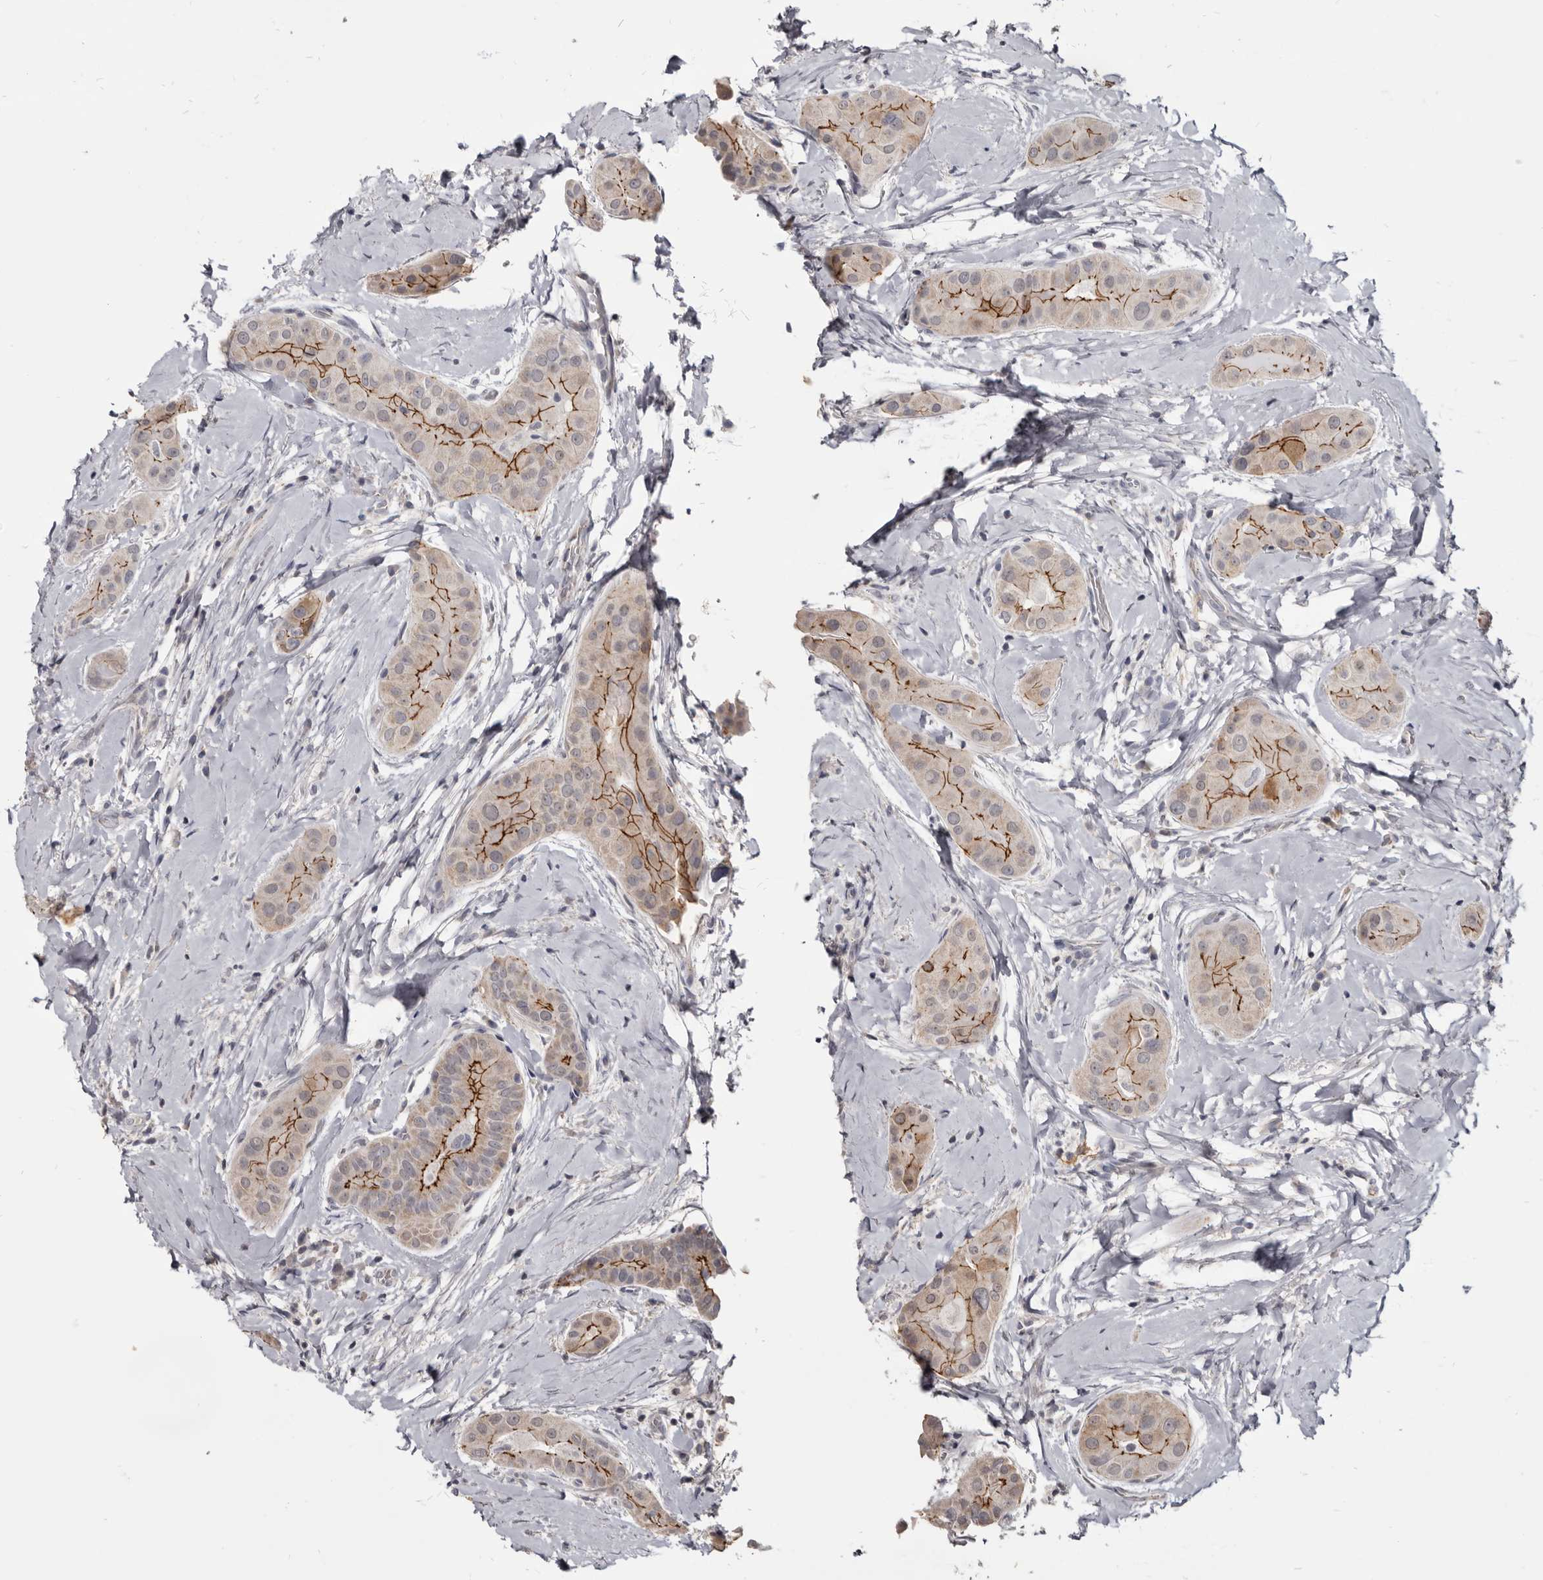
{"staining": {"intensity": "strong", "quantity": "25%-75%", "location": "cytoplasmic/membranous"}, "tissue": "thyroid cancer", "cell_type": "Tumor cells", "image_type": "cancer", "snomed": [{"axis": "morphology", "description": "Papillary adenocarcinoma, NOS"}, {"axis": "topography", "description": "Thyroid gland"}], "caption": "An IHC image of tumor tissue is shown. Protein staining in brown highlights strong cytoplasmic/membranous positivity in thyroid papillary adenocarcinoma within tumor cells.", "gene": "CGN", "patient": {"sex": "male", "age": 33}}